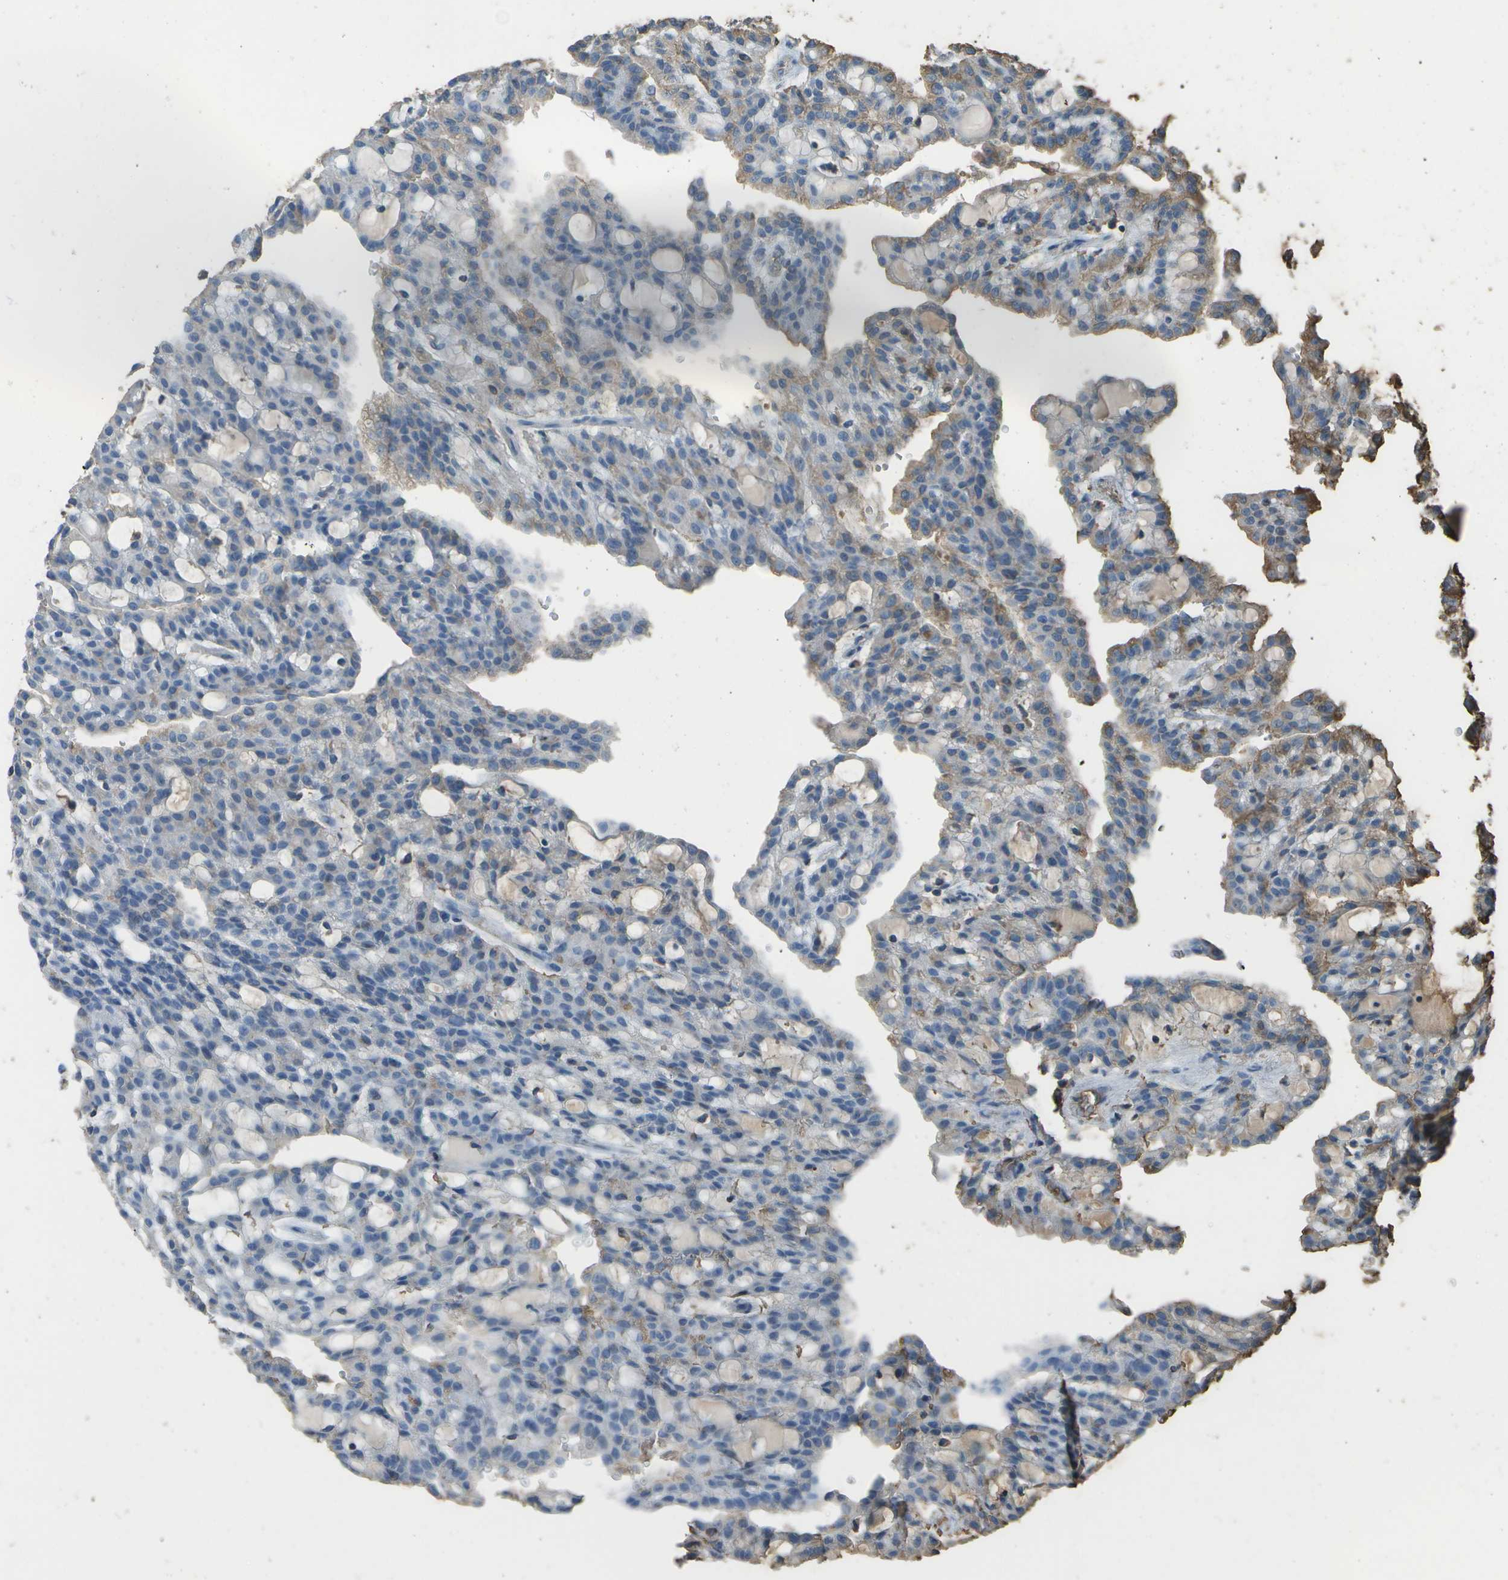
{"staining": {"intensity": "weak", "quantity": "<25%", "location": "cytoplasmic/membranous"}, "tissue": "renal cancer", "cell_type": "Tumor cells", "image_type": "cancer", "snomed": [{"axis": "morphology", "description": "Adenocarcinoma, NOS"}, {"axis": "topography", "description": "Kidney"}], "caption": "An IHC micrograph of renal cancer (adenocarcinoma) is shown. There is no staining in tumor cells of renal cancer (adenocarcinoma). The staining was performed using DAB to visualize the protein expression in brown, while the nuclei were stained in blue with hematoxylin (Magnification: 20x).", "gene": "CYP4F11", "patient": {"sex": "male", "age": 63}}